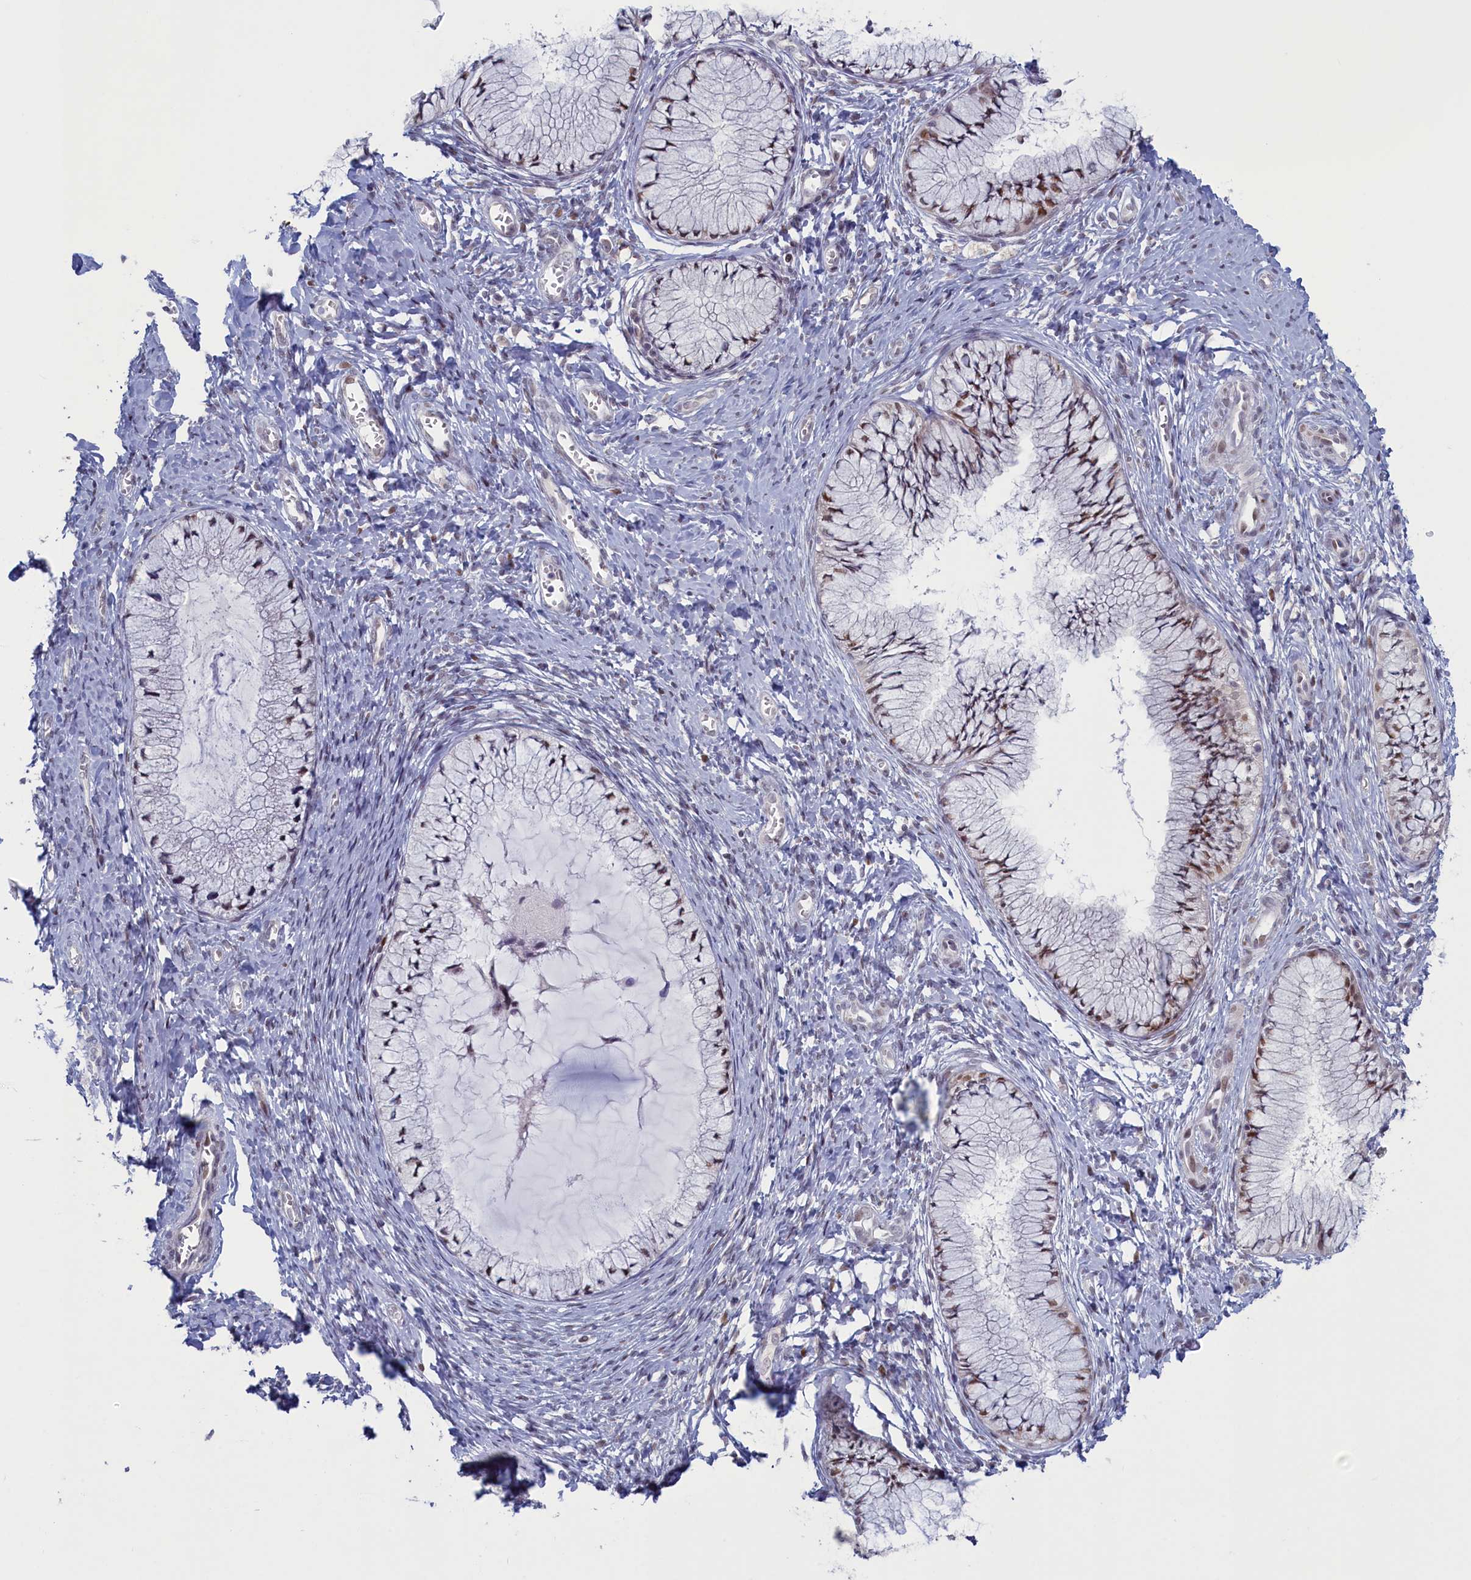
{"staining": {"intensity": "moderate", "quantity": "25%-75%", "location": "nuclear"}, "tissue": "cervix", "cell_type": "Glandular cells", "image_type": "normal", "snomed": [{"axis": "morphology", "description": "Normal tissue, NOS"}, {"axis": "topography", "description": "Cervix"}], "caption": "Immunohistochemical staining of unremarkable cervix shows moderate nuclear protein staining in approximately 25%-75% of glandular cells.", "gene": "ATF7IP2", "patient": {"sex": "female", "age": 42}}